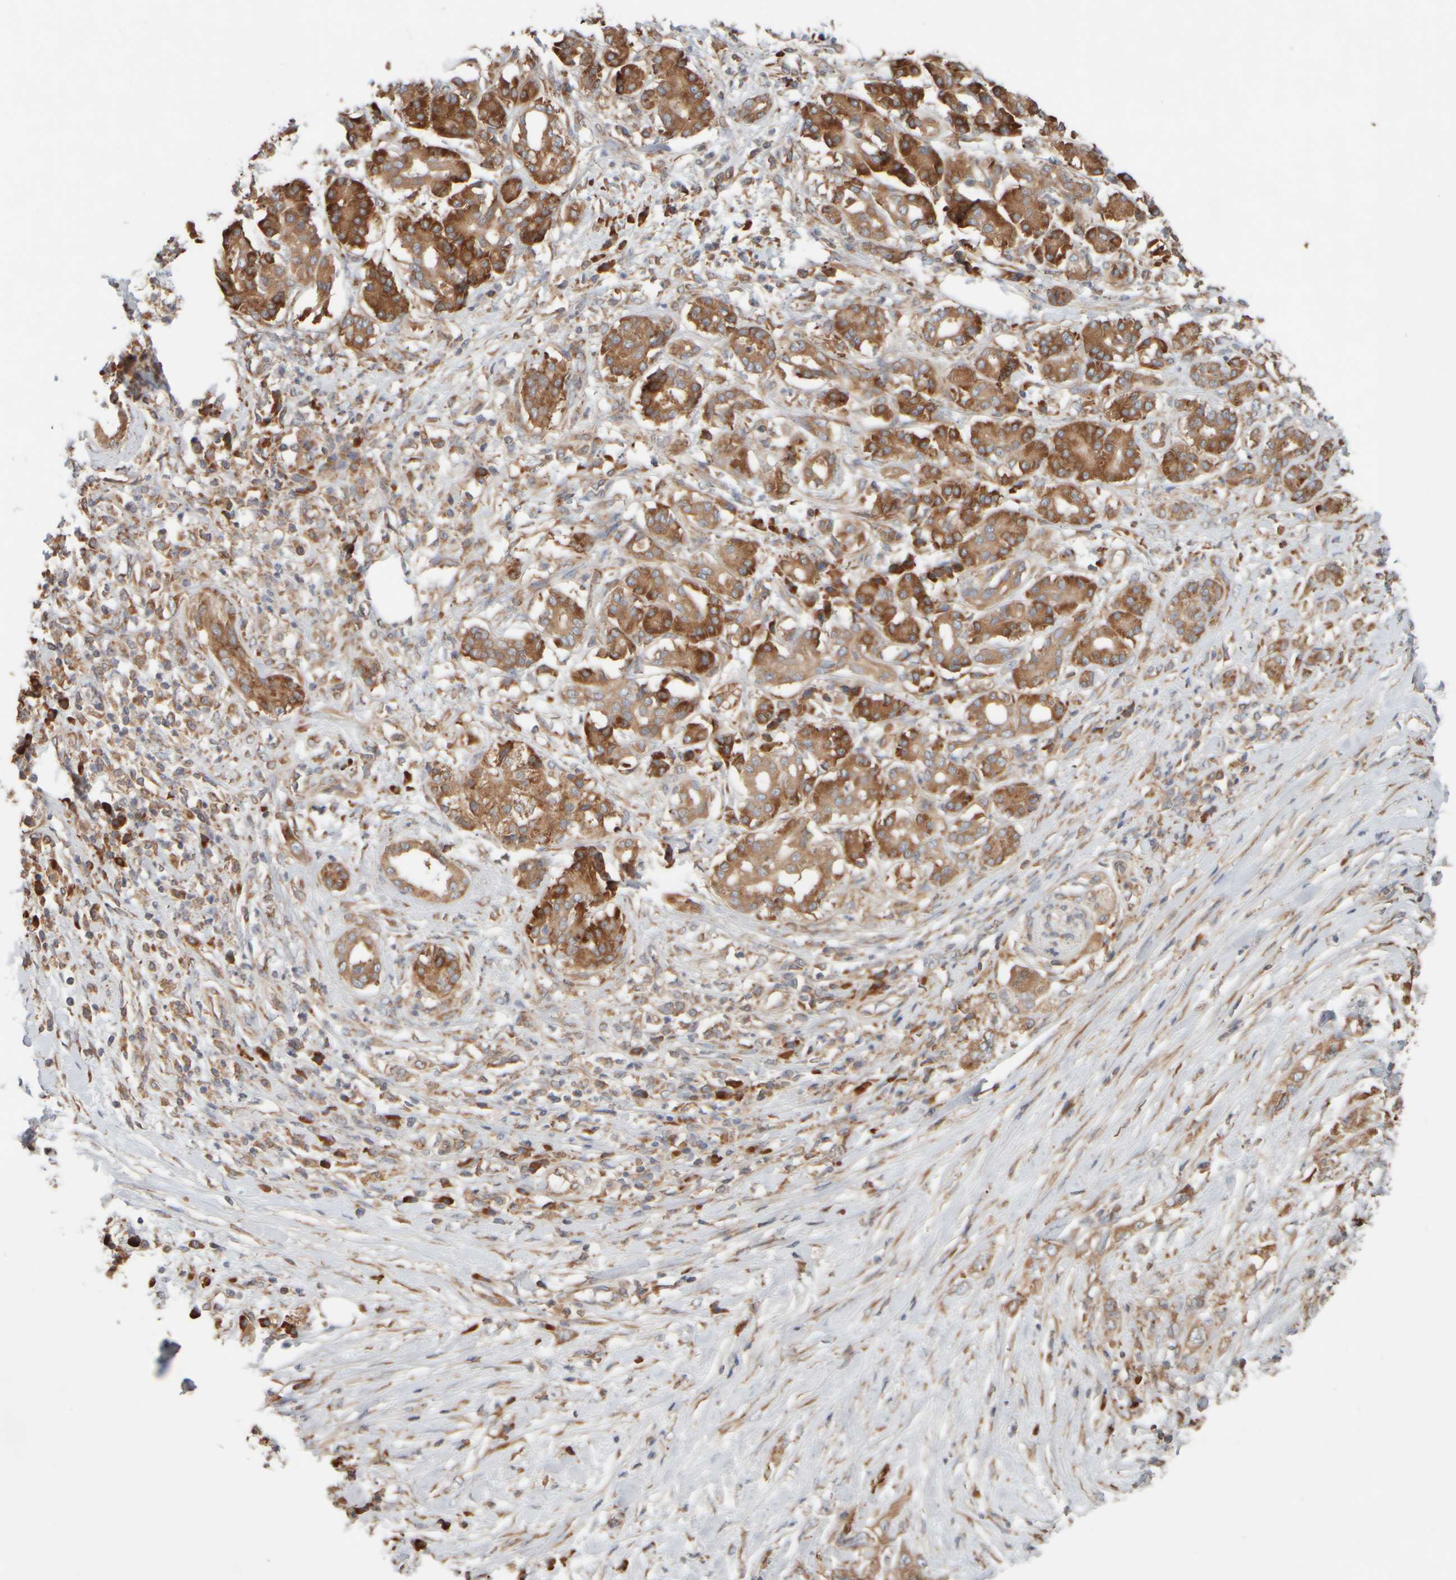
{"staining": {"intensity": "moderate", "quantity": ">75%", "location": "cytoplasmic/membranous"}, "tissue": "pancreatic cancer", "cell_type": "Tumor cells", "image_type": "cancer", "snomed": [{"axis": "morphology", "description": "Adenocarcinoma, NOS"}, {"axis": "topography", "description": "Pancreas"}], "caption": "Pancreatic cancer stained for a protein displays moderate cytoplasmic/membranous positivity in tumor cells. (DAB (3,3'-diaminobenzidine) IHC with brightfield microscopy, high magnification).", "gene": "EIF2B3", "patient": {"sex": "female", "age": 56}}